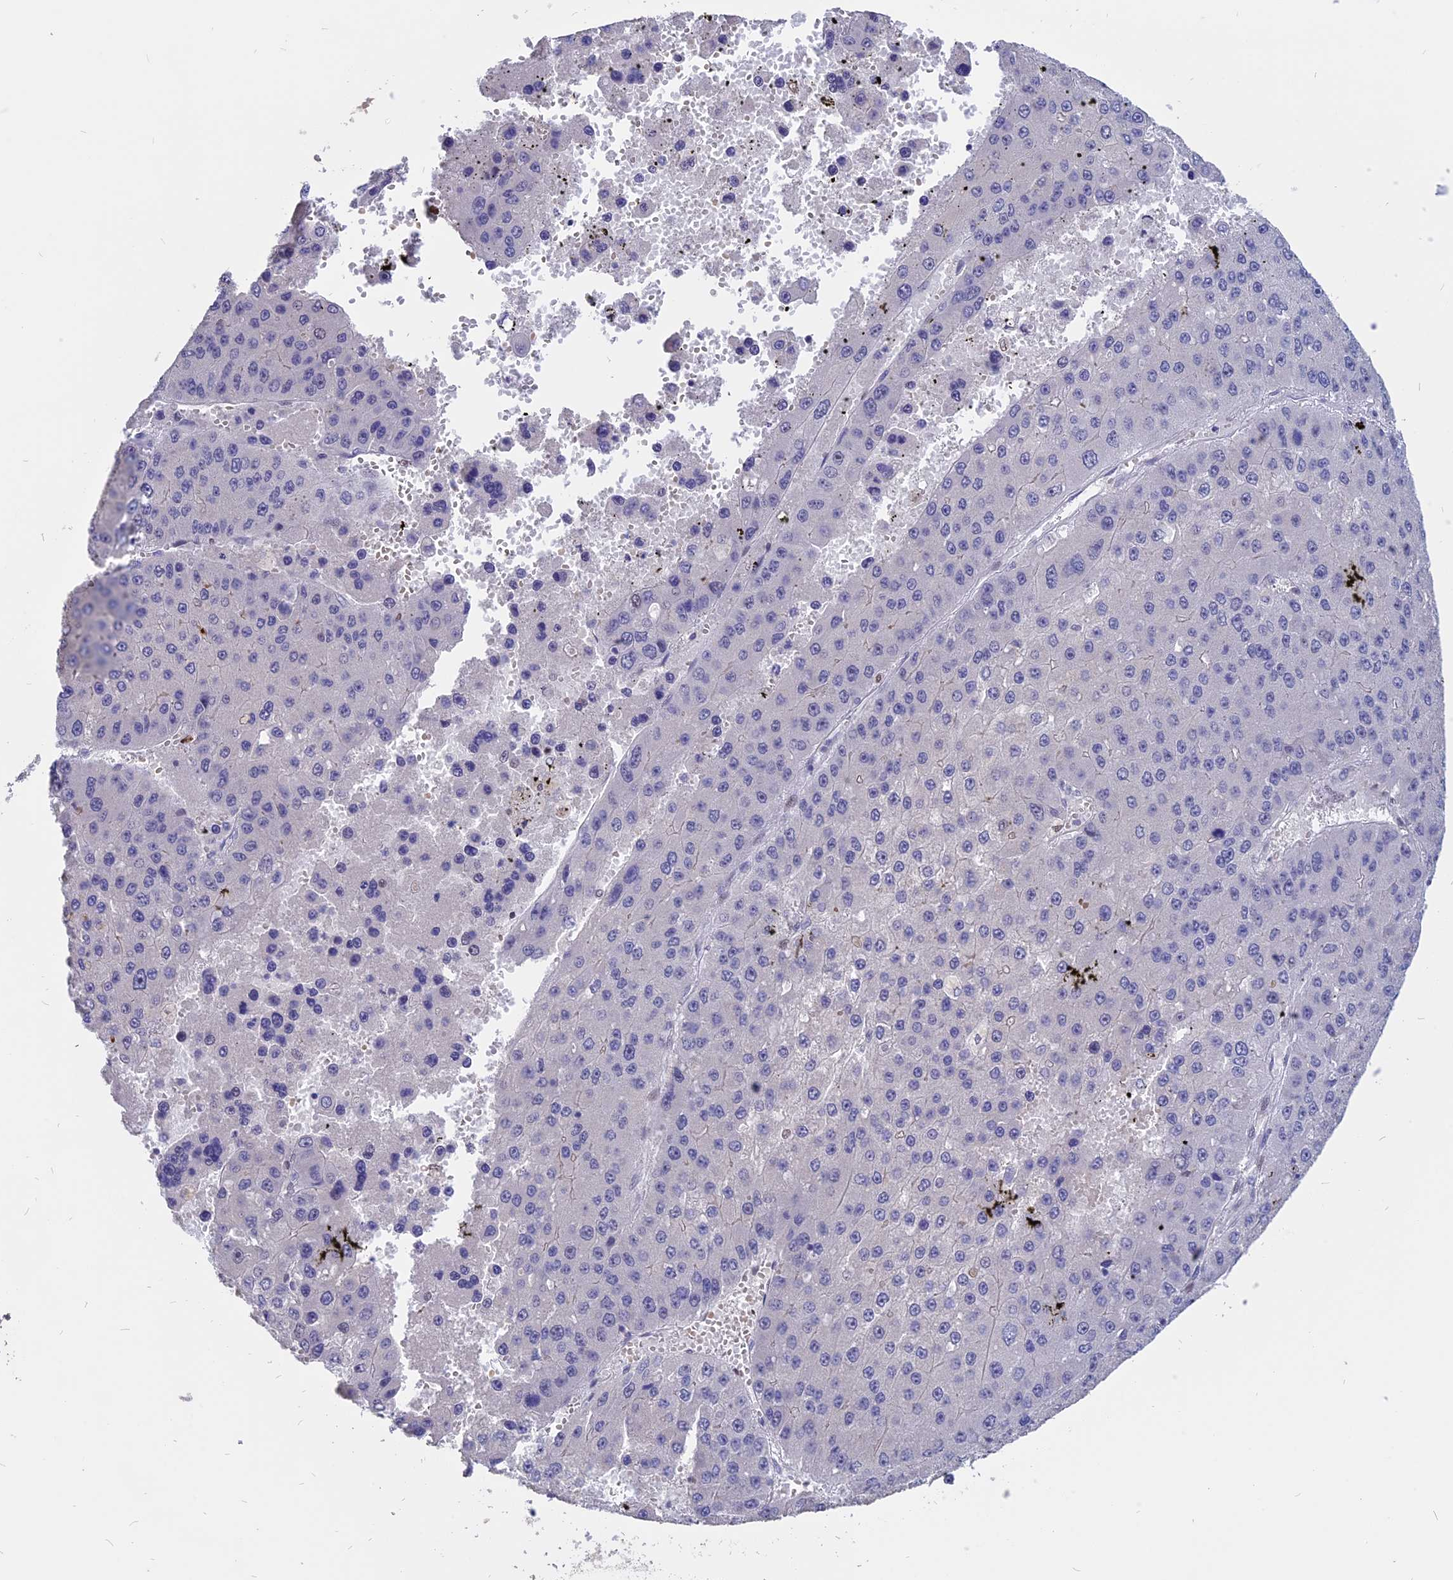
{"staining": {"intensity": "negative", "quantity": "none", "location": "none"}, "tissue": "liver cancer", "cell_type": "Tumor cells", "image_type": "cancer", "snomed": [{"axis": "morphology", "description": "Carcinoma, Hepatocellular, NOS"}, {"axis": "topography", "description": "Liver"}], "caption": "Image shows no significant protein positivity in tumor cells of liver hepatocellular carcinoma.", "gene": "TMEM263", "patient": {"sex": "female", "age": 73}}